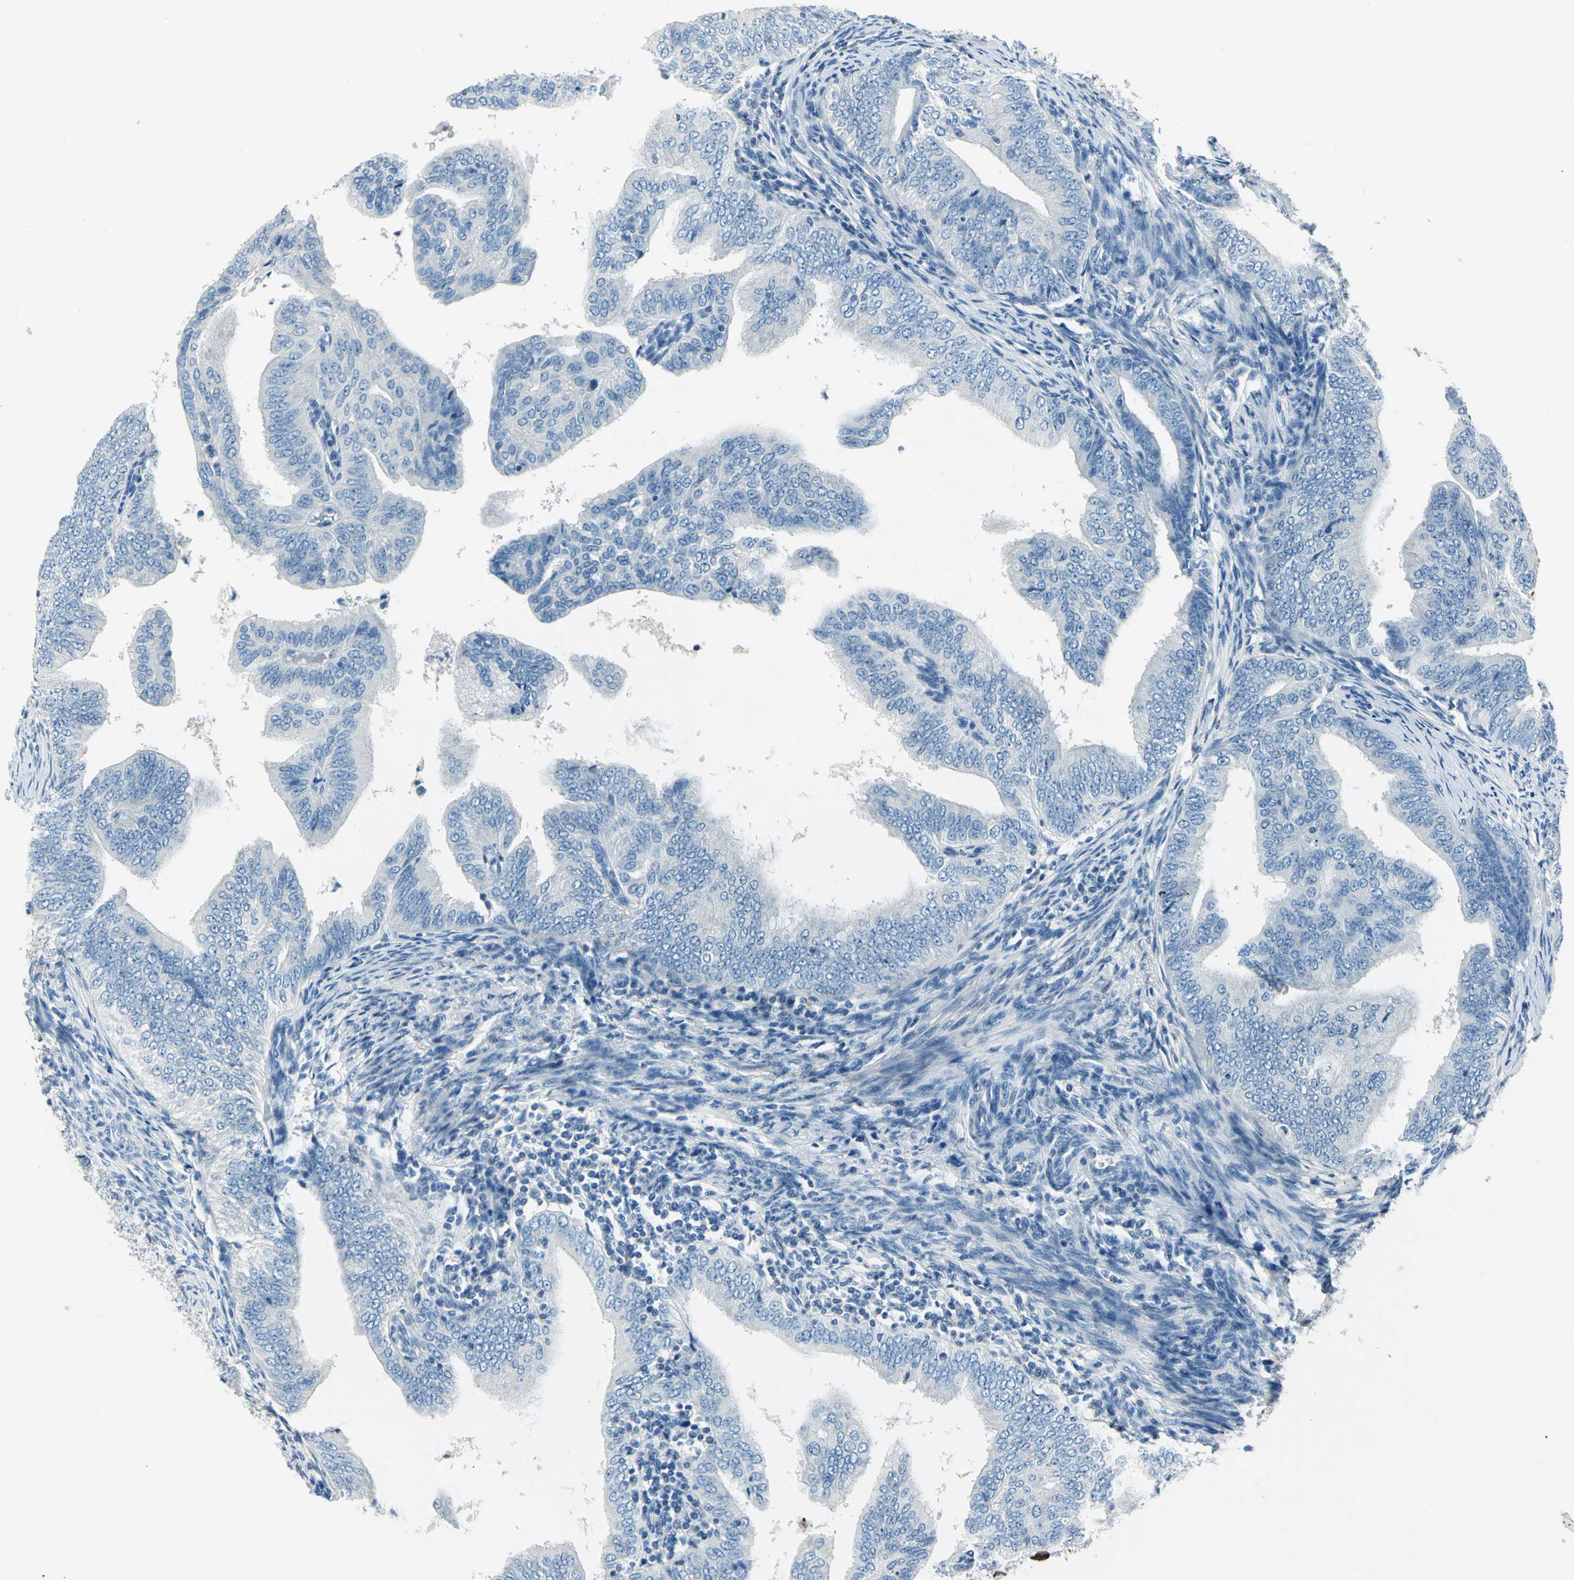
{"staining": {"intensity": "negative", "quantity": "none", "location": "none"}, "tissue": "endometrial cancer", "cell_type": "Tumor cells", "image_type": "cancer", "snomed": [{"axis": "morphology", "description": "Adenocarcinoma, NOS"}, {"axis": "topography", "description": "Endometrium"}], "caption": "A high-resolution histopathology image shows immunohistochemistry staining of endometrial cancer (adenocarcinoma), which shows no significant expression in tumor cells.", "gene": "UCHL1", "patient": {"sex": "female", "age": 58}}